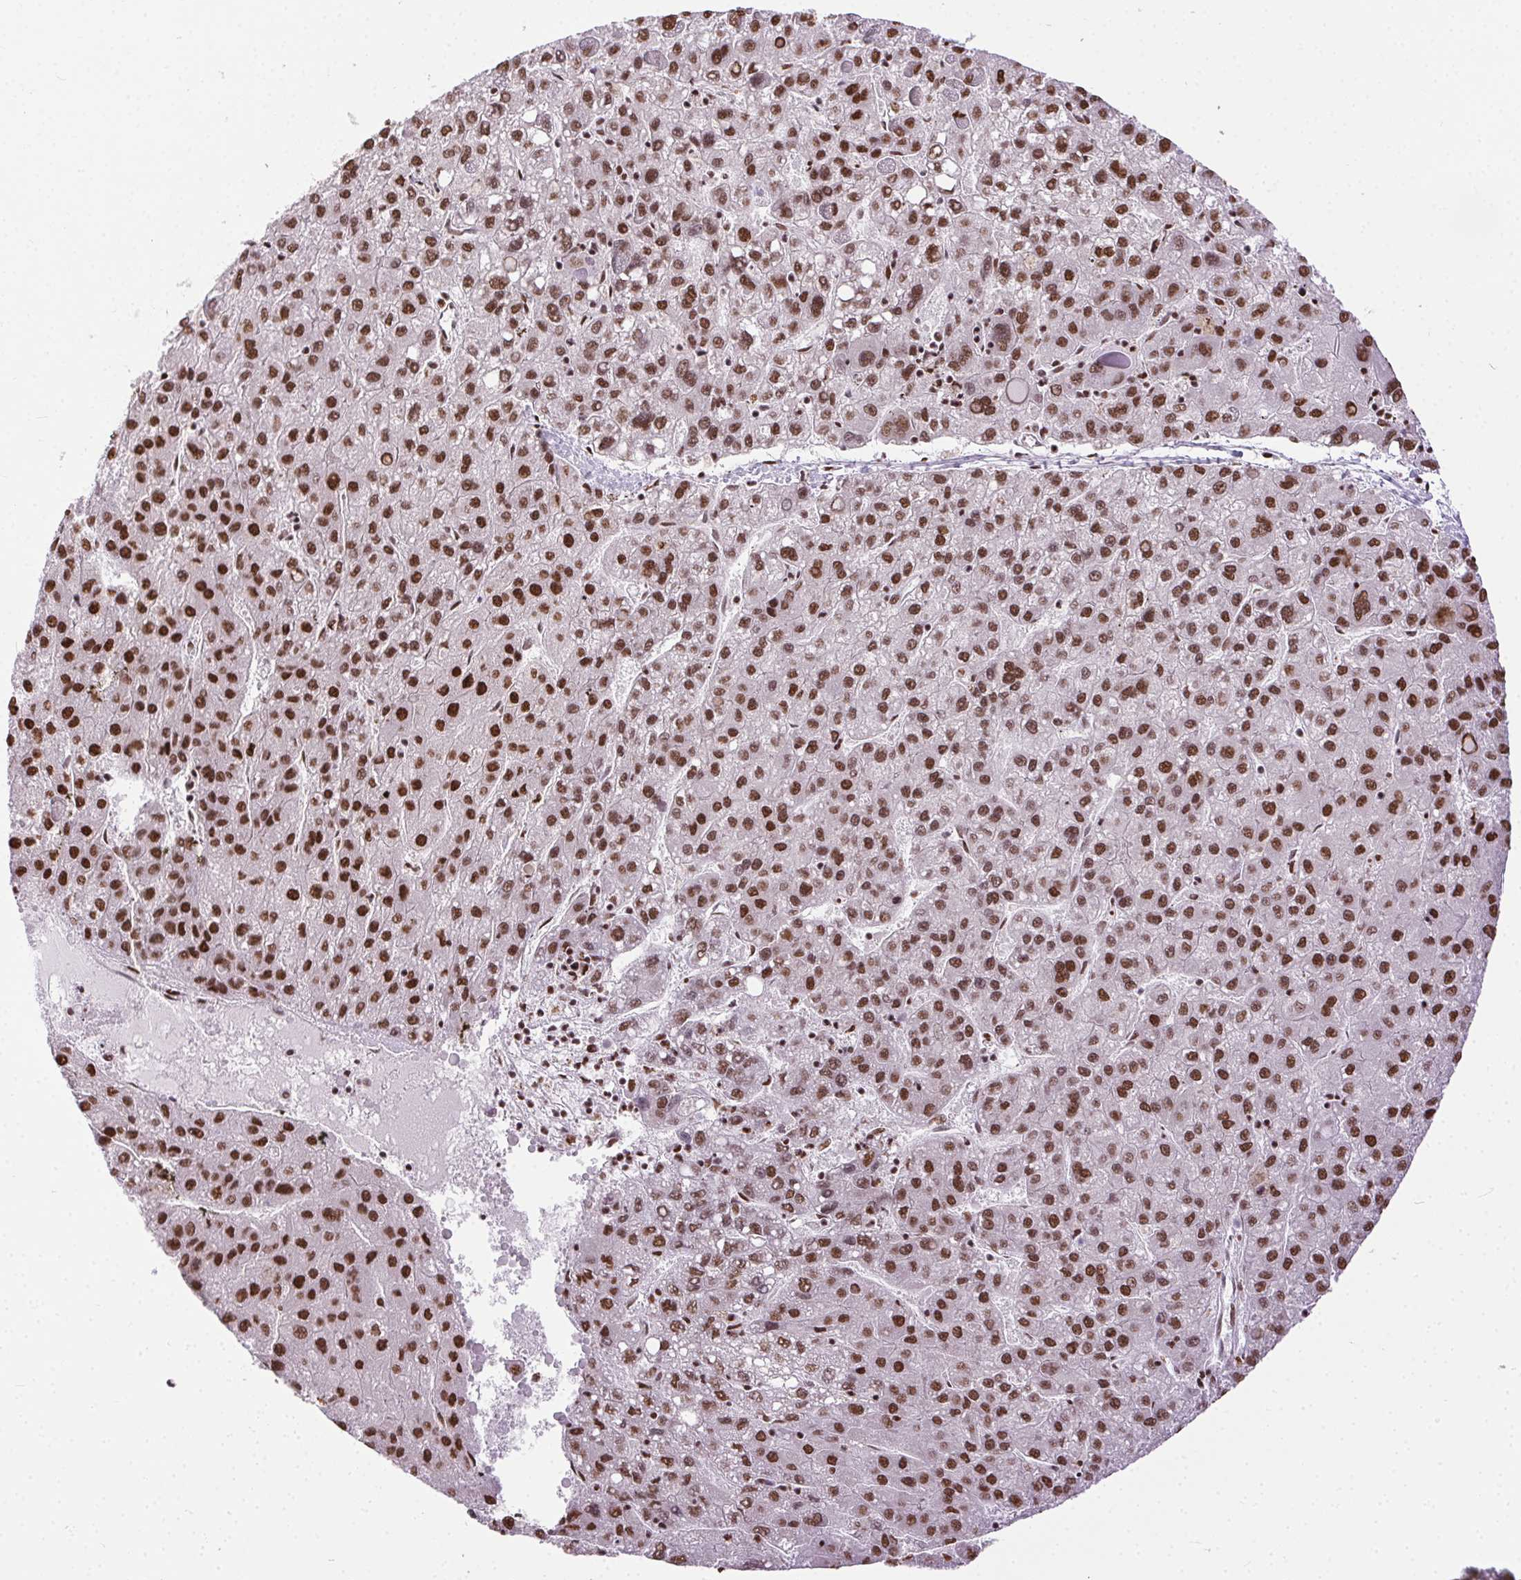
{"staining": {"intensity": "moderate", "quantity": ">75%", "location": "nuclear"}, "tissue": "liver cancer", "cell_type": "Tumor cells", "image_type": "cancer", "snomed": [{"axis": "morphology", "description": "Carcinoma, Hepatocellular, NOS"}, {"axis": "topography", "description": "Liver"}], "caption": "Brown immunohistochemical staining in human liver cancer displays moderate nuclear staining in about >75% of tumor cells. The protein of interest is shown in brown color, while the nuclei are stained blue.", "gene": "TRA2B", "patient": {"sex": "female", "age": 82}}